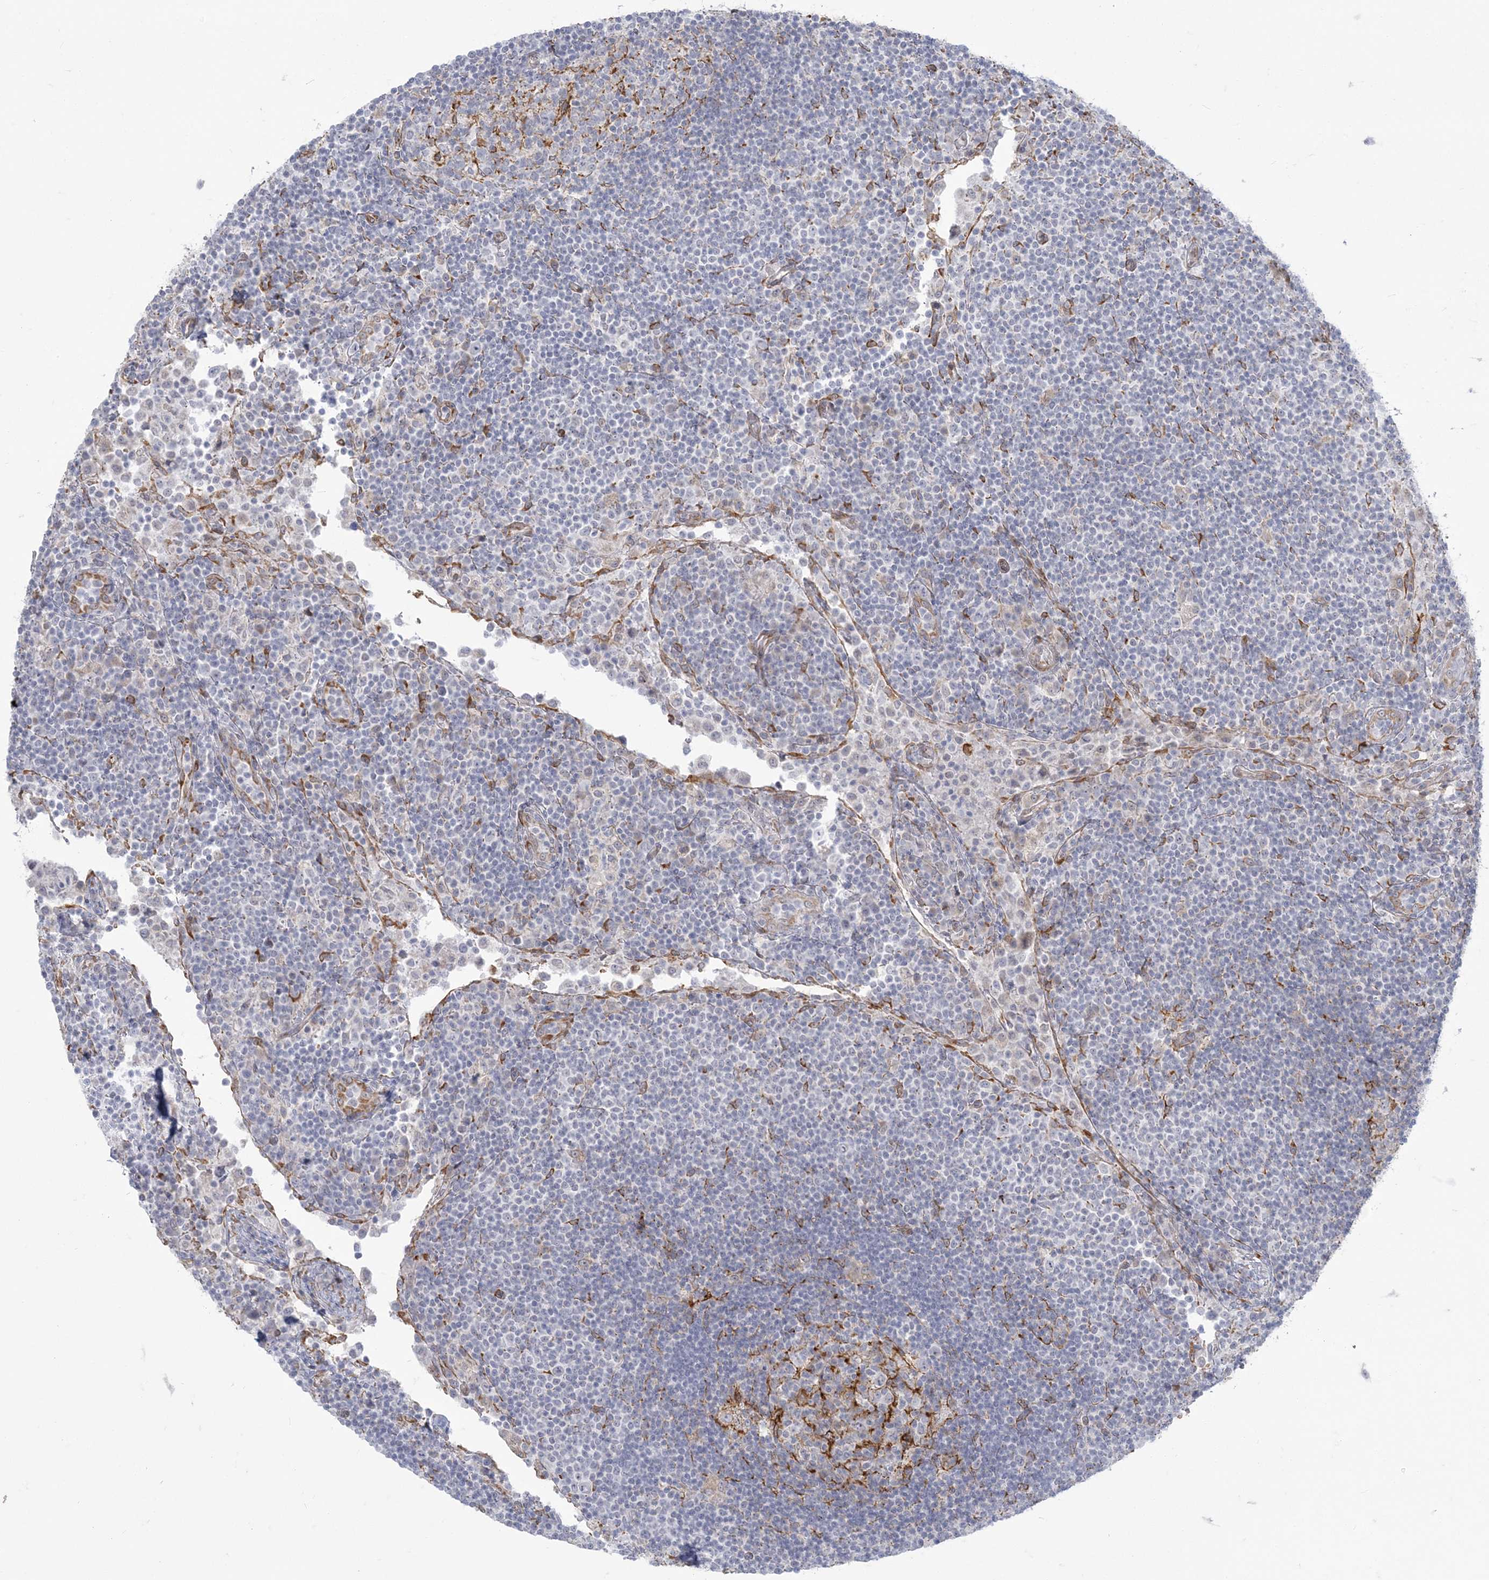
{"staining": {"intensity": "strong", "quantity": "<25%", "location": "cytoplasmic/membranous"}, "tissue": "lymph node", "cell_type": "Germinal center cells", "image_type": "normal", "snomed": [{"axis": "morphology", "description": "Normal tissue, NOS"}, {"axis": "topography", "description": "Lymph node"}], "caption": "Immunohistochemistry (IHC) of normal lymph node demonstrates medium levels of strong cytoplasmic/membranous expression in approximately <25% of germinal center cells. Using DAB (3,3'-diaminobenzidine) (brown) and hematoxylin (blue) stains, captured at high magnification using brightfield microscopy.", "gene": "ZC3H6", "patient": {"sex": "female", "age": 53}}